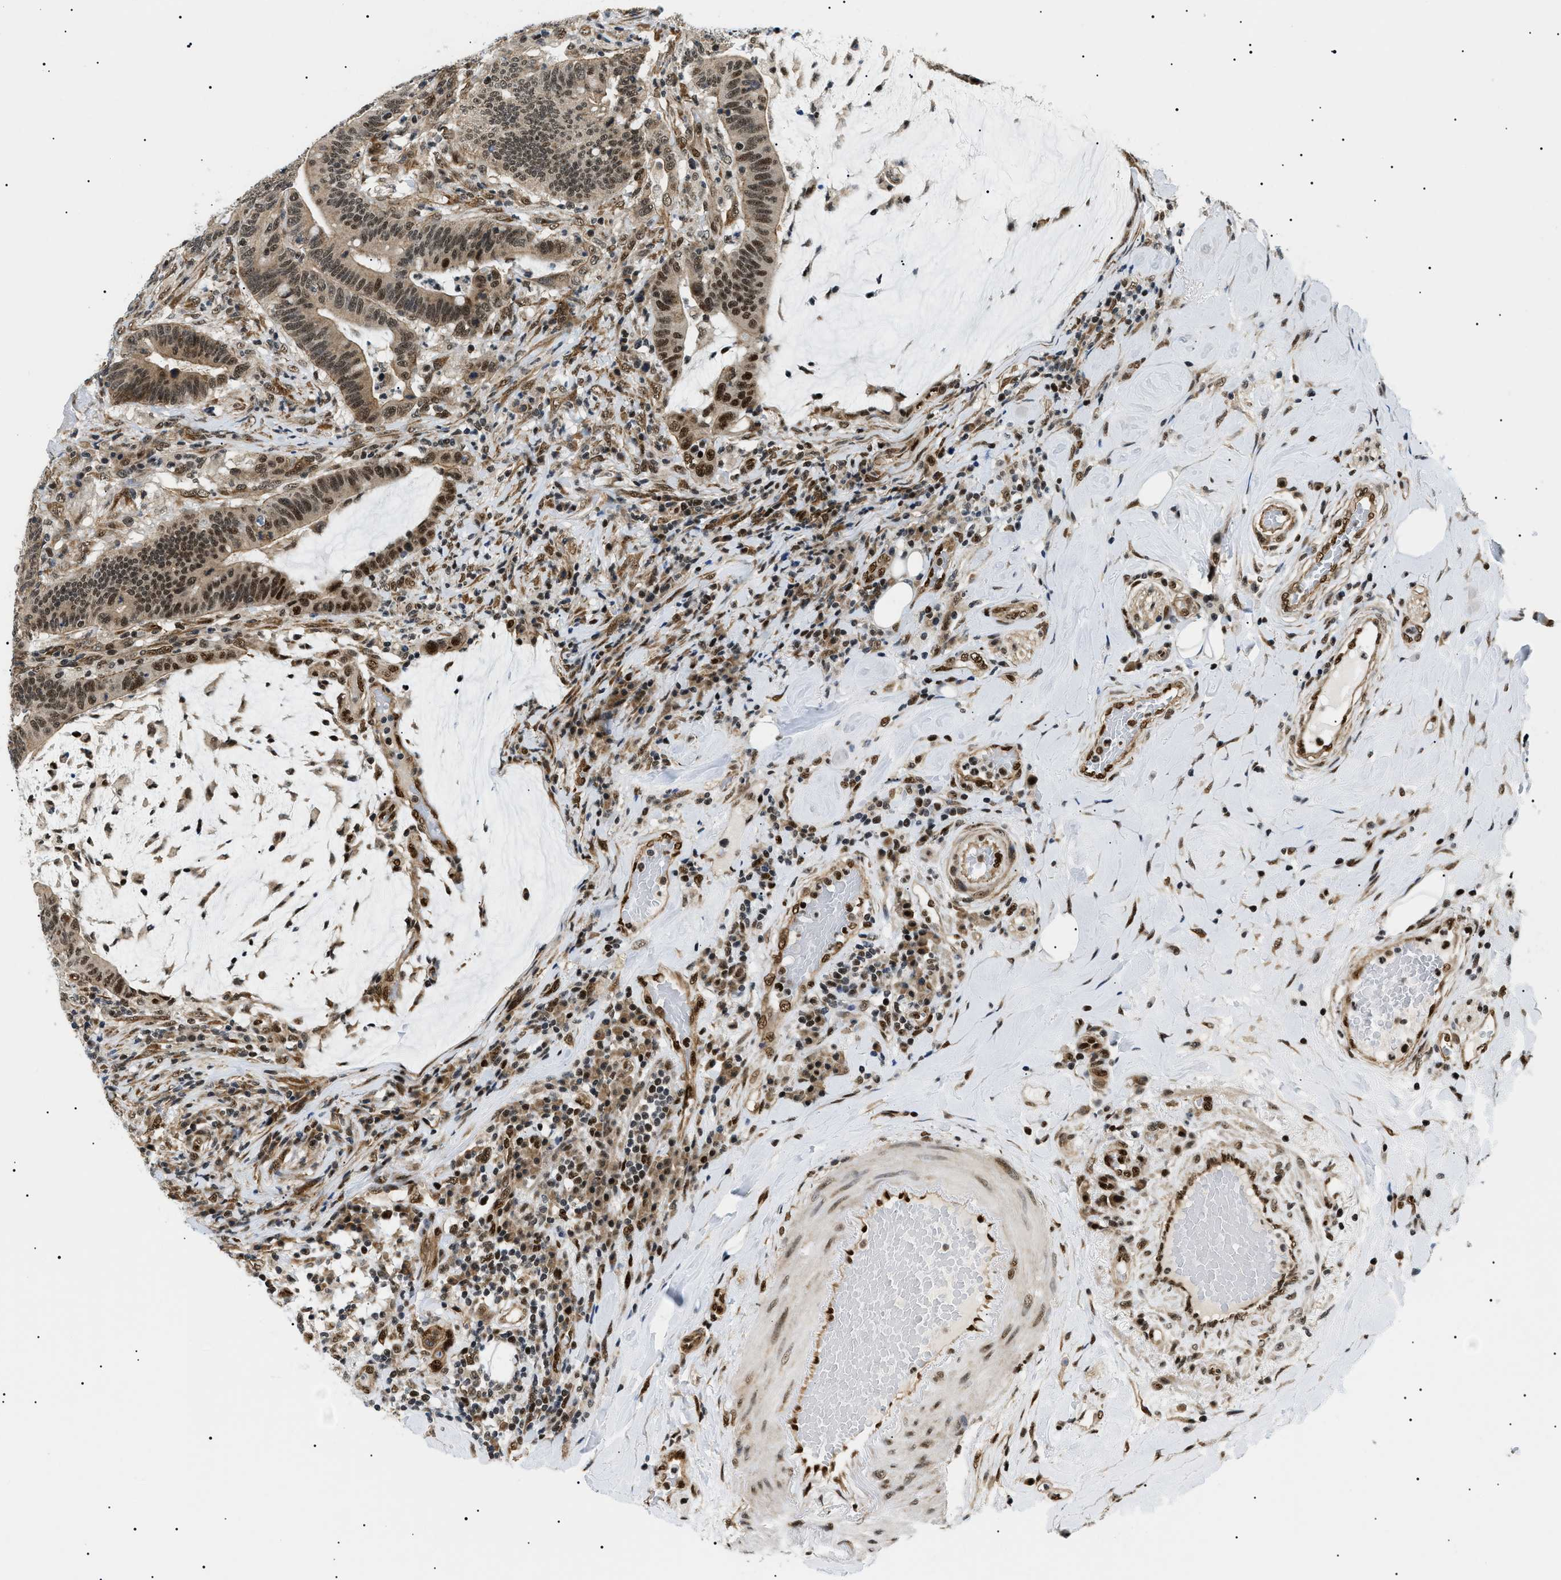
{"staining": {"intensity": "strong", "quantity": ">75%", "location": "cytoplasmic/membranous,nuclear"}, "tissue": "colorectal cancer", "cell_type": "Tumor cells", "image_type": "cancer", "snomed": [{"axis": "morphology", "description": "Normal tissue, NOS"}, {"axis": "morphology", "description": "Adenocarcinoma, NOS"}, {"axis": "topography", "description": "Colon"}], "caption": "Immunohistochemical staining of human colorectal adenocarcinoma reveals strong cytoplasmic/membranous and nuclear protein positivity in approximately >75% of tumor cells.", "gene": "CWC25", "patient": {"sex": "female", "age": 66}}